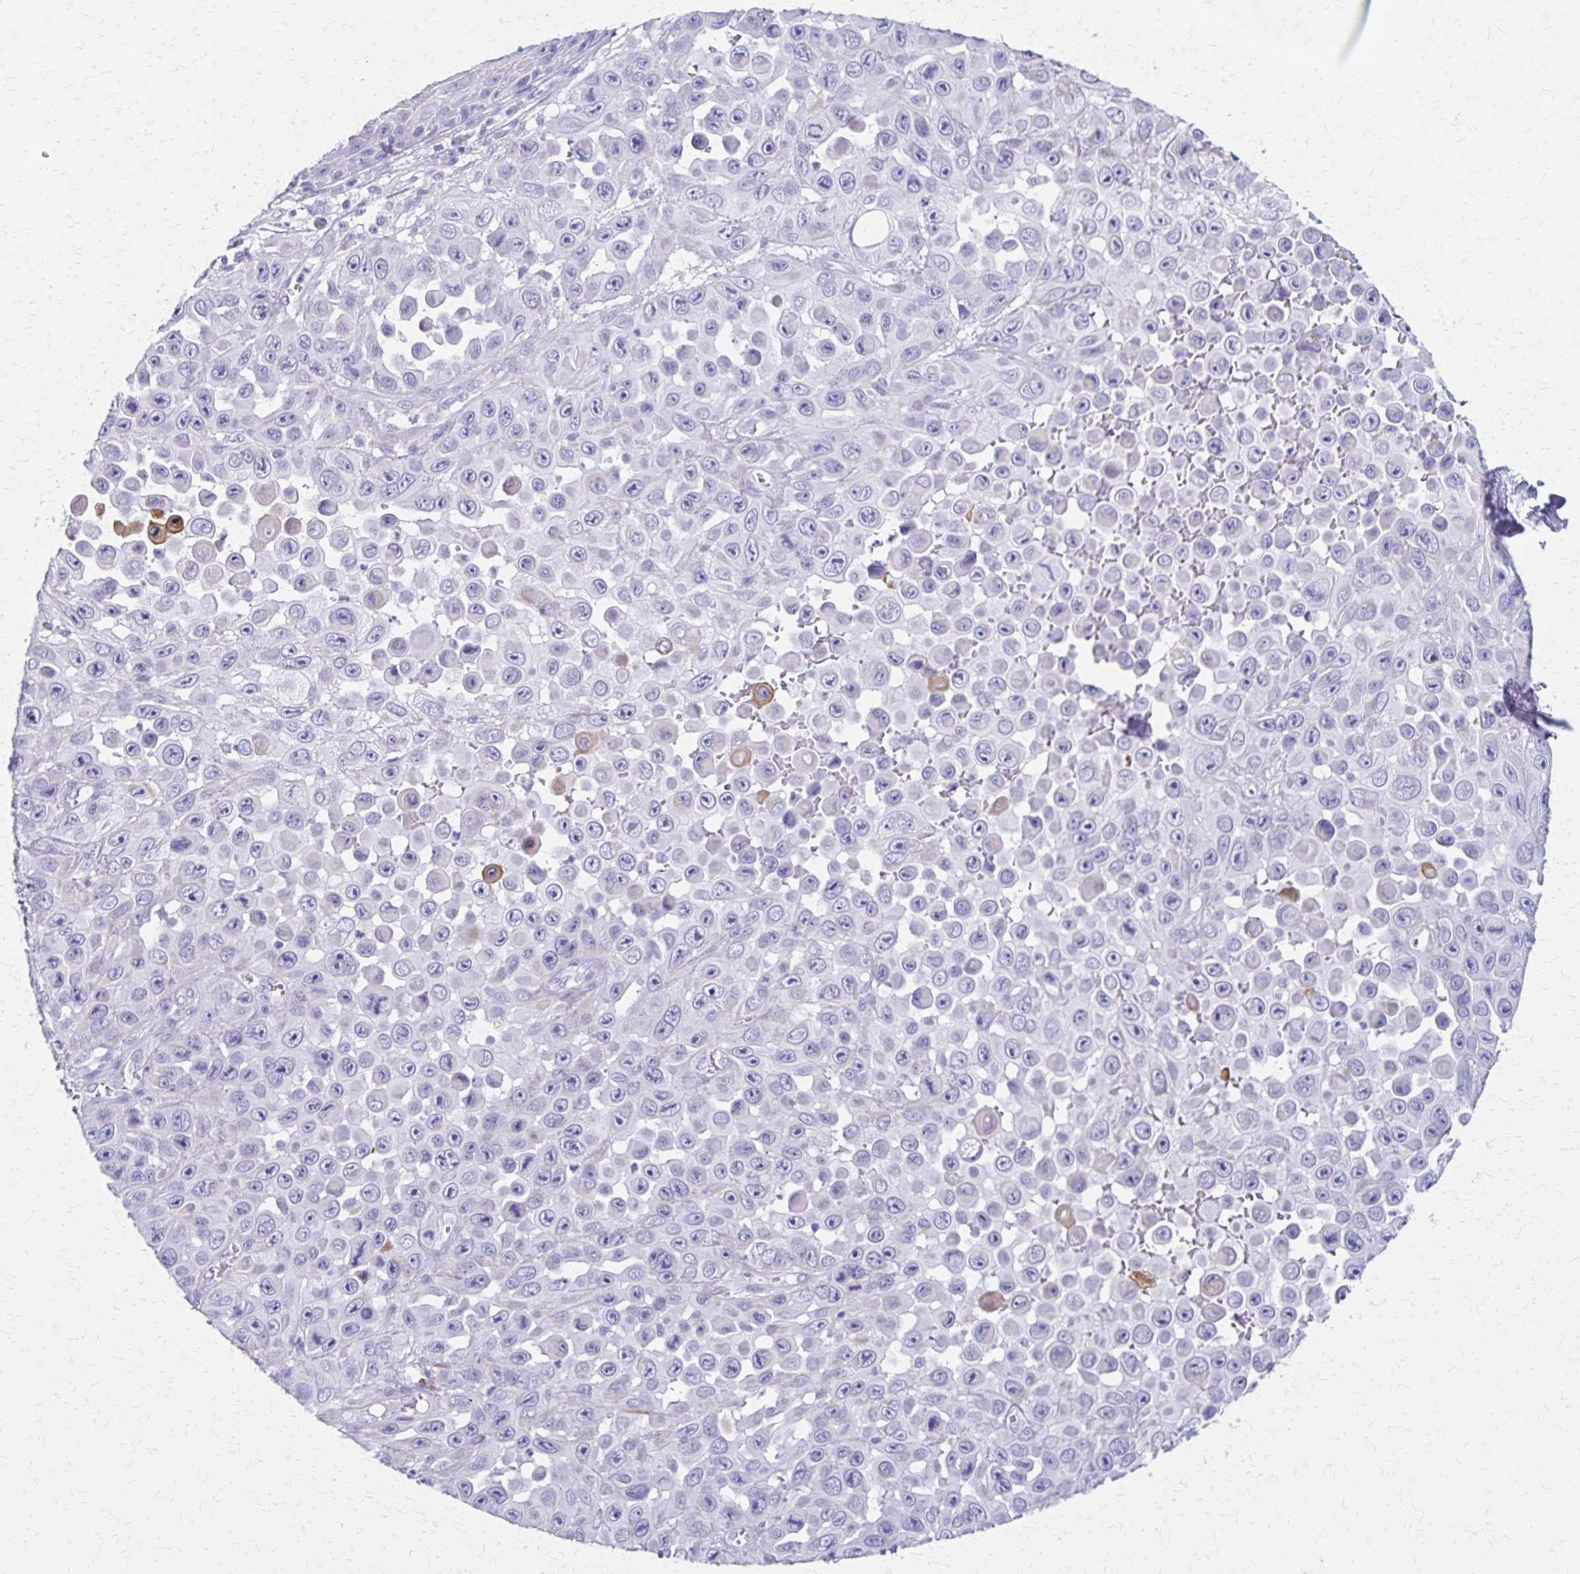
{"staining": {"intensity": "moderate", "quantity": "<25%", "location": "cytoplasmic/membranous"}, "tissue": "skin cancer", "cell_type": "Tumor cells", "image_type": "cancer", "snomed": [{"axis": "morphology", "description": "Squamous cell carcinoma, NOS"}, {"axis": "topography", "description": "Skin"}], "caption": "High-power microscopy captured an IHC photomicrograph of squamous cell carcinoma (skin), revealing moderate cytoplasmic/membranous positivity in about <25% of tumor cells.", "gene": "ZSCAN5B", "patient": {"sex": "male", "age": 81}}